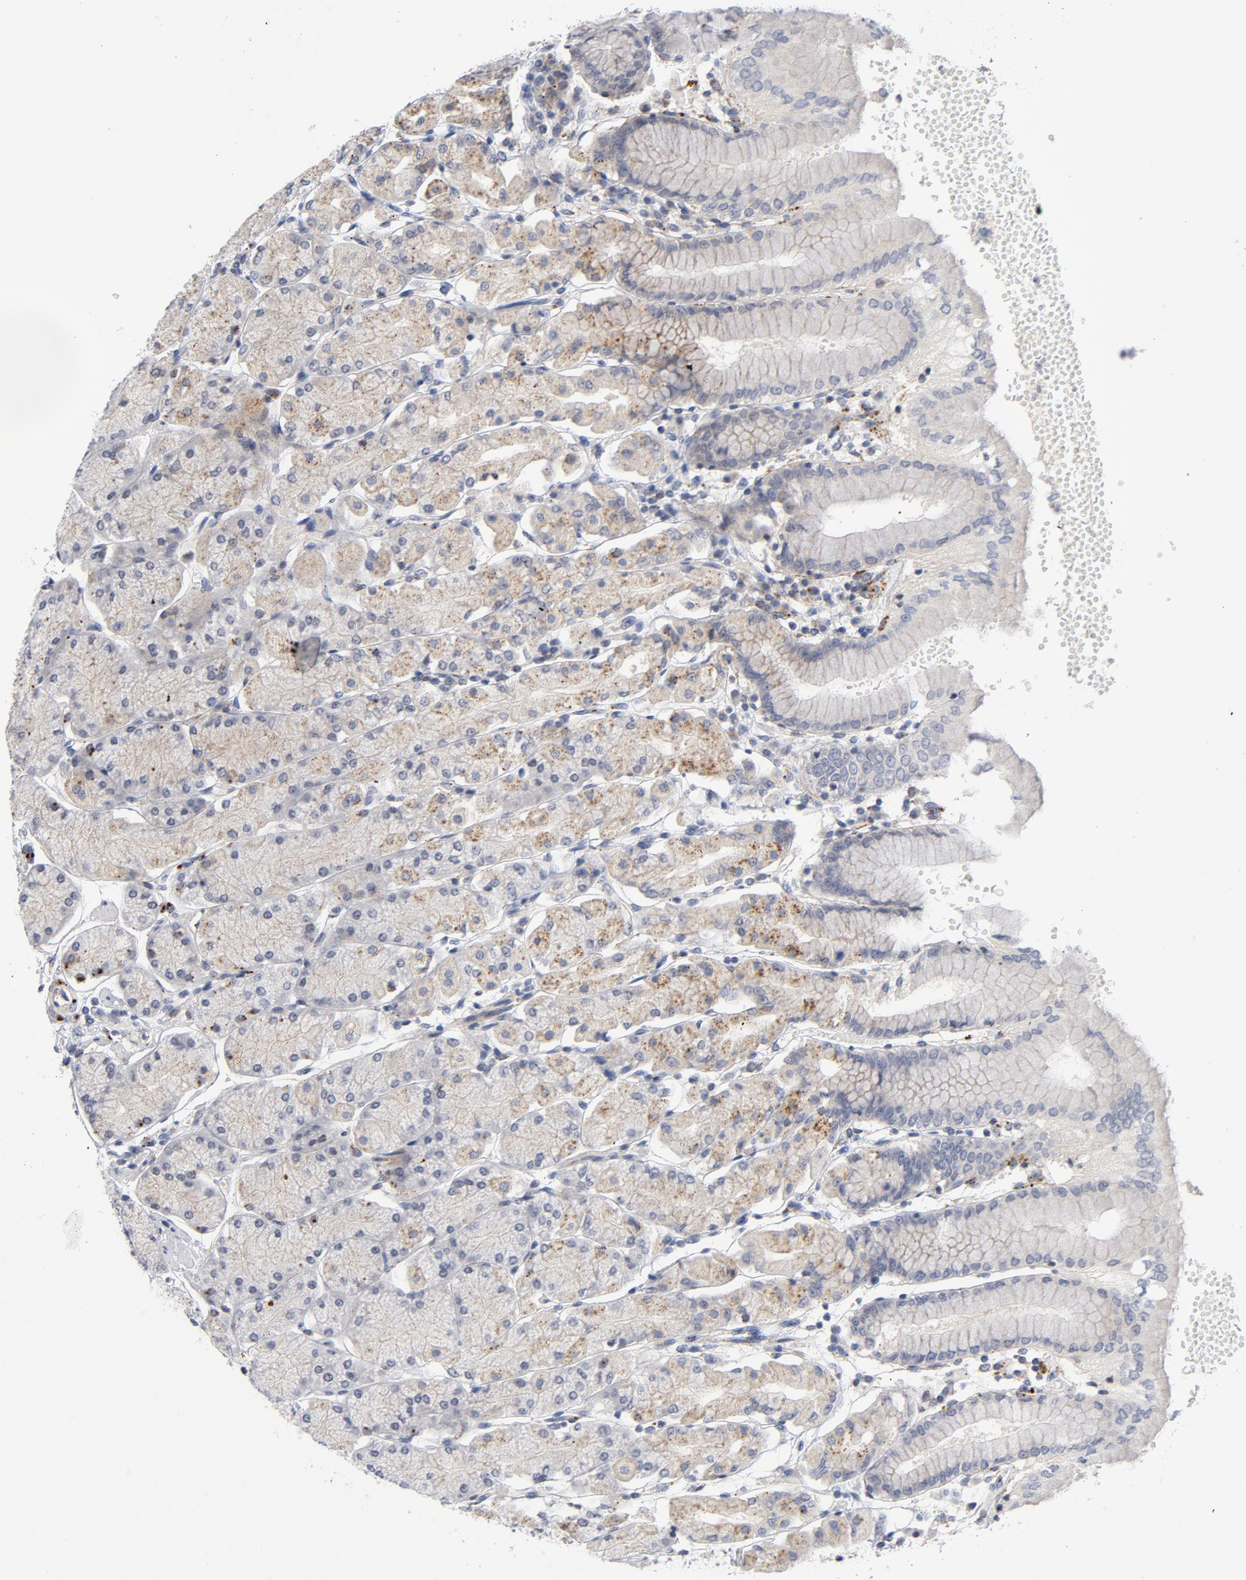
{"staining": {"intensity": "moderate", "quantity": "25%-75%", "location": "cytoplasmic/membranous"}, "tissue": "stomach", "cell_type": "Glandular cells", "image_type": "normal", "snomed": [{"axis": "morphology", "description": "Normal tissue, NOS"}, {"axis": "topography", "description": "Stomach, upper"}, {"axis": "topography", "description": "Stomach"}], "caption": "Stomach stained with DAB immunohistochemistry (IHC) displays medium levels of moderate cytoplasmic/membranous staining in approximately 25%-75% of glandular cells.", "gene": "AKT2", "patient": {"sex": "male", "age": 76}}